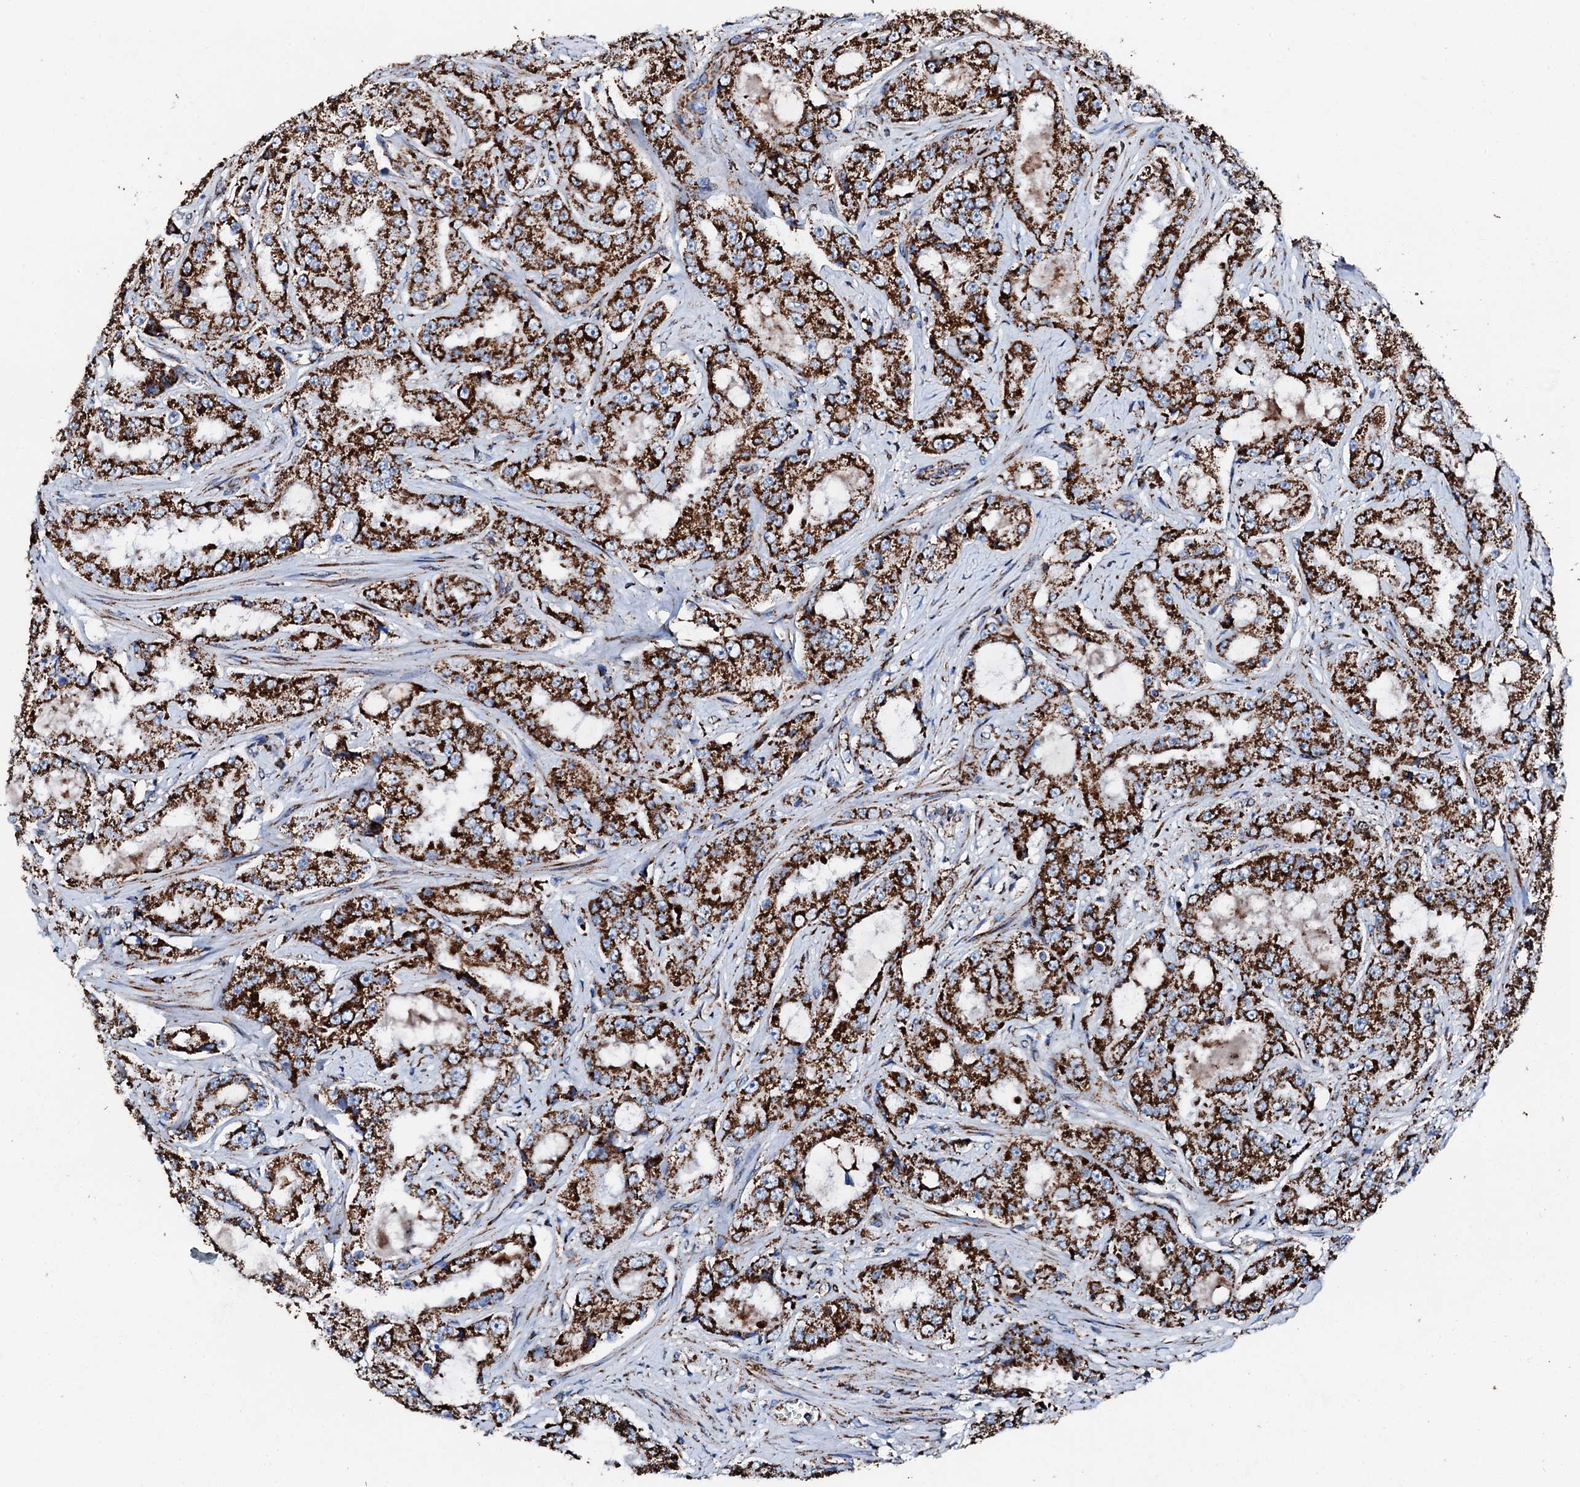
{"staining": {"intensity": "strong", "quantity": ">75%", "location": "cytoplasmic/membranous"}, "tissue": "prostate cancer", "cell_type": "Tumor cells", "image_type": "cancer", "snomed": [{"axis": "morphology", "description": "Adenocarcinoma, High grade"}, {"axis": "topography", "description": "Prostate"}], "caption": "High-power microscopy captured an immunohistochemistry photomicrograph of prostate cancer, revealing strong cytoplasmic/membranous expression in about >75% of tumor cells.", "gene": "HADH", "patient": {"sex": "male", "age": 73}}